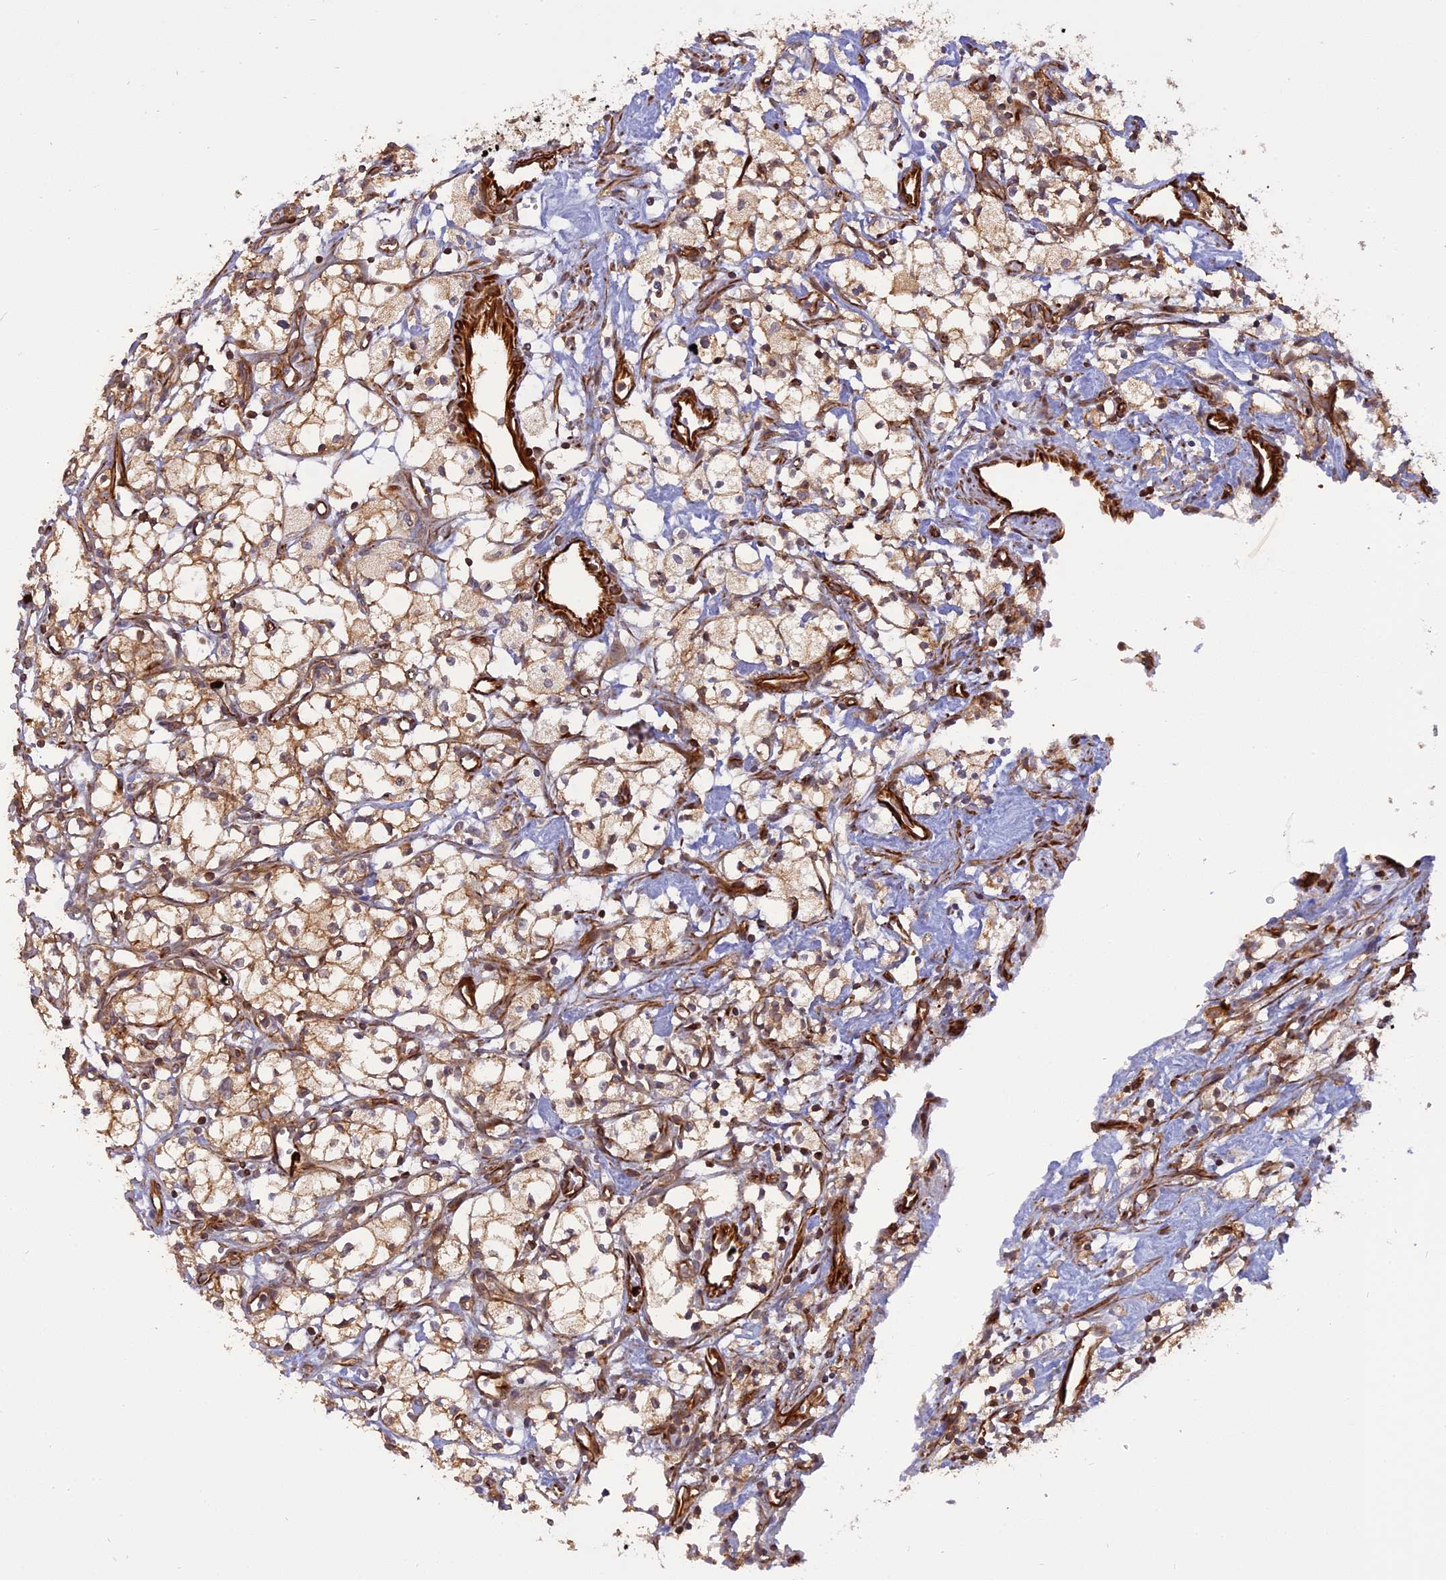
{"staining": {"intensity": "moderate", "quantity": ">75%", "location": "cytoplasmic/membranous"}, "tissue": "renal cancer", "cell_type": "Tumor cells", "image_type": "cancer", "snomed": [{"axis": "morphology", "description": "Adenocarcinoma, NOS"}, {"axis": "topography", "description": "Kidney"}], "caption": "Tumor cells exhibit medium levels of moderate cytoplasmic/membranous positivity in about >75% of cells in renal cancer.", "gene": "PHLDB3", "patient": {"sex": "male", "age": 59}}